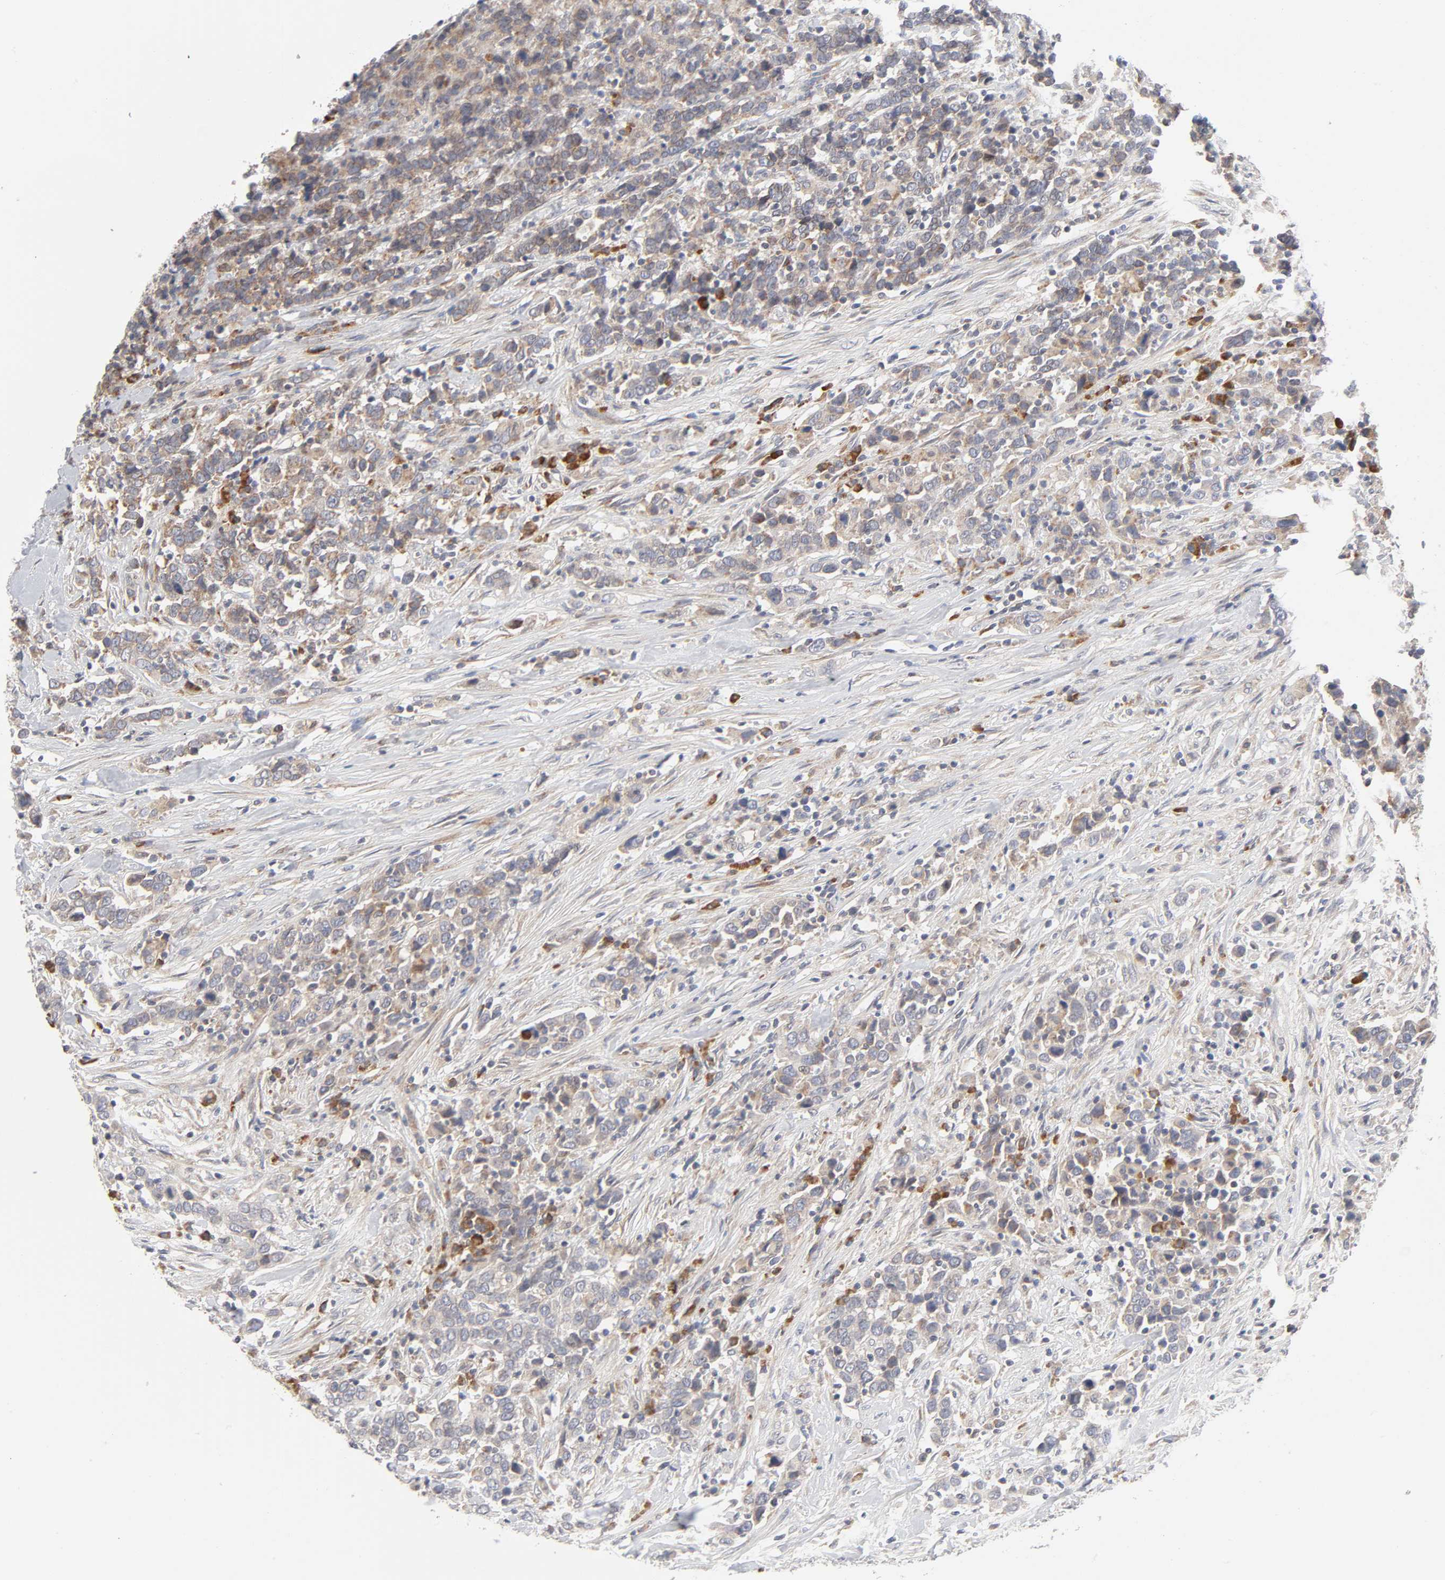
{"staining": {"intensity": "weak", "quantity": ">75%", "location": "cytoplasmic/membranous"}, "tissue": "urothelial cancer", "cell_type": "Tumor cells", "image_type": "cancer", "snomed": [{"axis": "morphology", "description": "Urothelial carcinoma, High grade"}, {"axis": "topography", "description": "Urinary bladder"}], "caption": "Urothelial carcinoma (high-grade) stained with a protein marker shows weak staining in tumor cells.", "gene": "IL4R", "patient": {"sex": "male", "age": 61}}